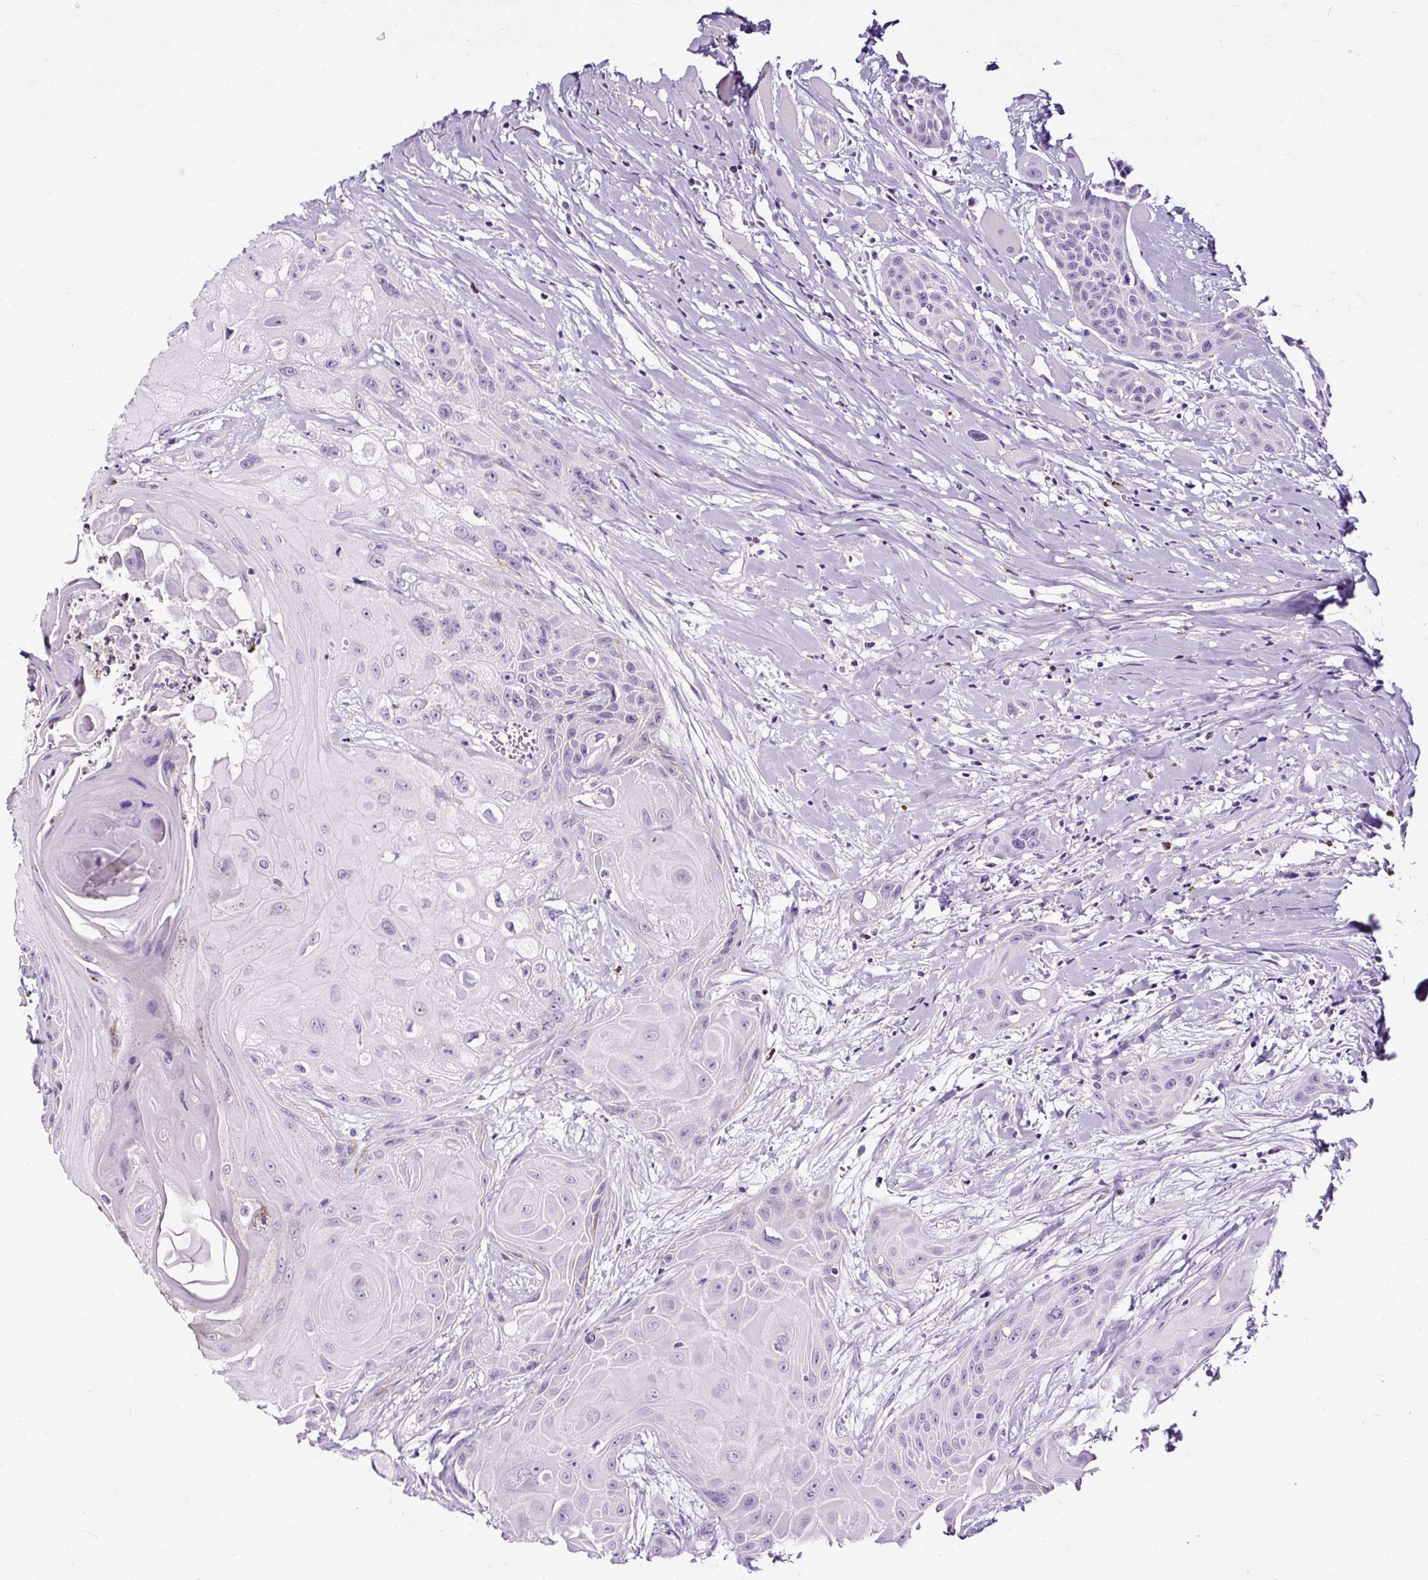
{"staining": {"intensity": "negative", "quantity": "none", "location": "none"}, "tissue": "head and neck cancer", "cell_type": "Tumor cells", "image_type": "cancer", "snomed": [{"axis": "morphology", "description": "Squamous cell carcinoma, NOS"}, {"axis": "topography", "description": "Head-Neck"}], "caption": "The micrograph reveals no significant staining in tumor cells of squamous cell carcinoma (head and neck). (DAB (3,3'-diaminobenzidine) immunohistochemistry (IHC) visualized using brightfield microscopy, high magnification).", "gene": "SLC7A8", "patient": {"sex": "female", "age": 73}}